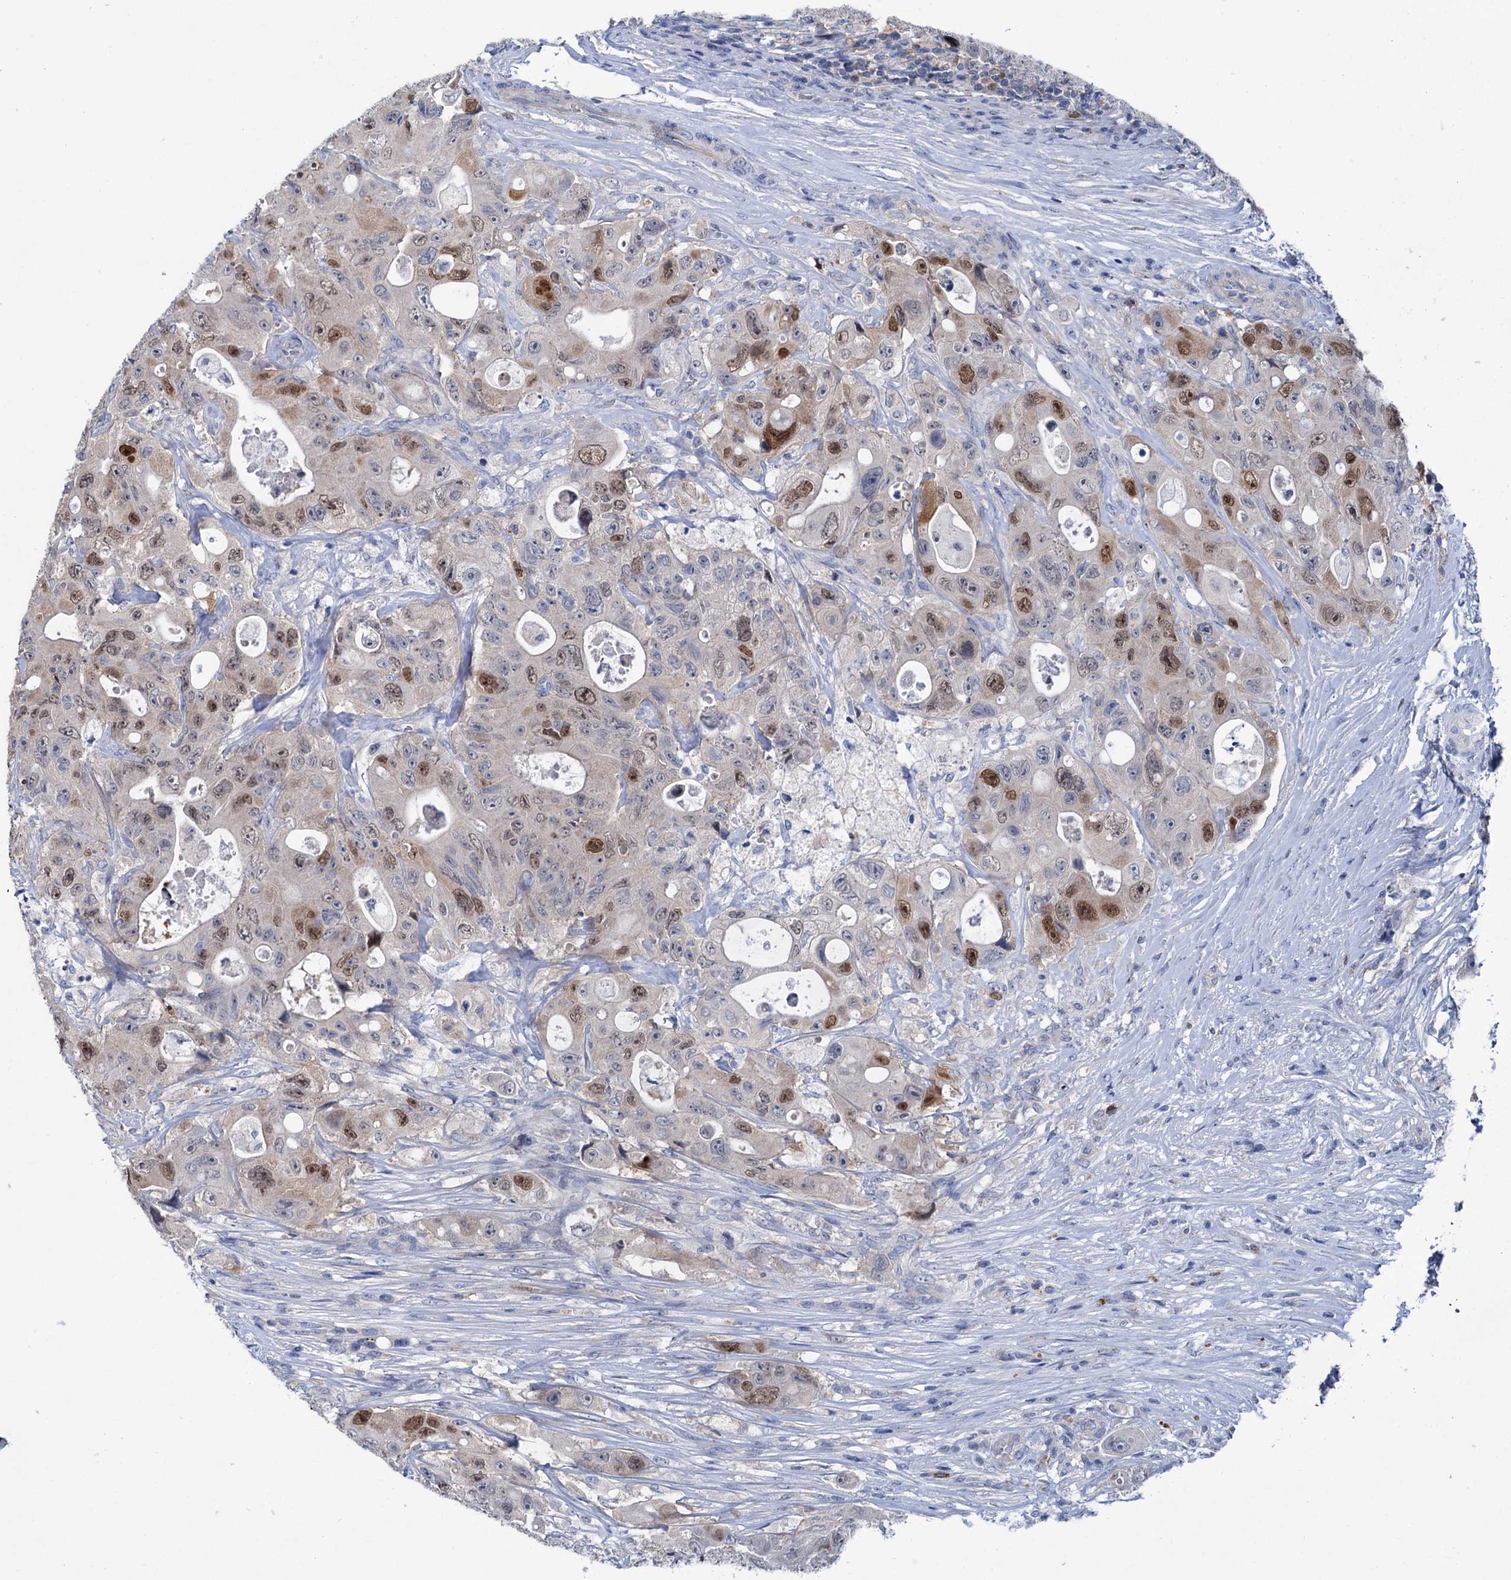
{"staining": {"intensity": "moderate", "quantity": "25%-75%", "location": "nuclear"}, "tissue": "colorectal cancer", "cell_type": "Tumor cells", "image_type": "cancer", "snomed": [{"axis": "morphology", "description": "Adenocarcinoma, NOS"}, {"axis": "topography", "description": "Colon"}], "caption": "Colorectal cancer stained for a protein (brown) displays moderate nuclear positive positivity in about 25%-75% of tumor cells.", "gene": "FAM111B", "patient": {"sex": "female", "age": 46}}